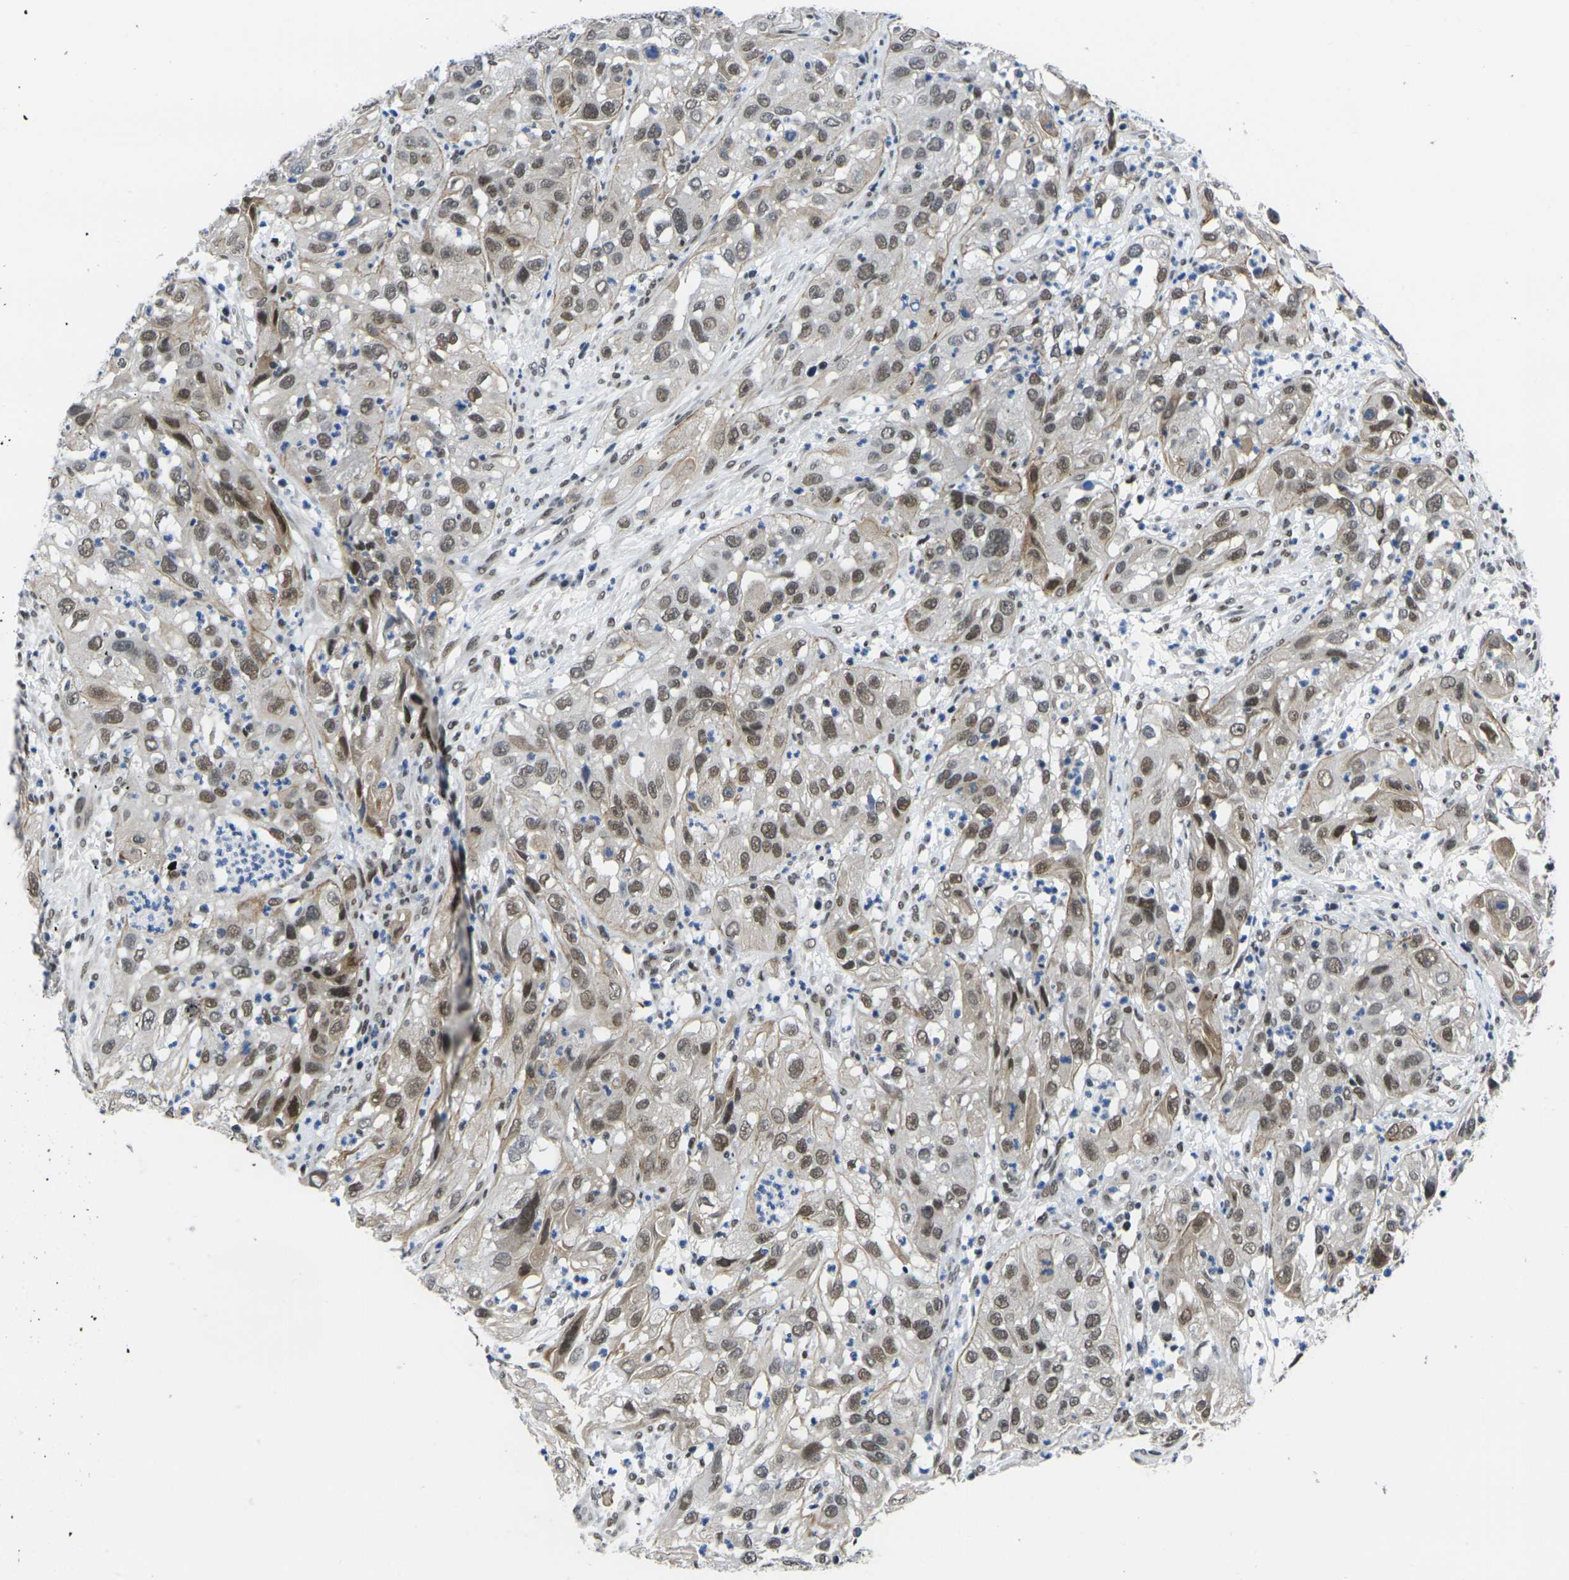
{"staining": {"intensity": "moderate", "quantity": ">75%", "location": "cytoplasmic/membranous,nuclear"}, "tissue": "cervical cancer", "cell_type": "Tumor cells", "image_type": "cancer", "snomed": [{"axis": "morphology", "description": "Squamous cell carcinoma, NOS"}, {"axis": "topography", "description": "Cervix"}], "caption": "This micrograph demonstrates IHC staining of cervical squamous cell carcinoma, with medium moderate cytoplasmic/membranous and nuclear staining in approximately >75% of tumor cells.", "gene": "RBM7", "patient": {"sex": "female", "age": 32}}